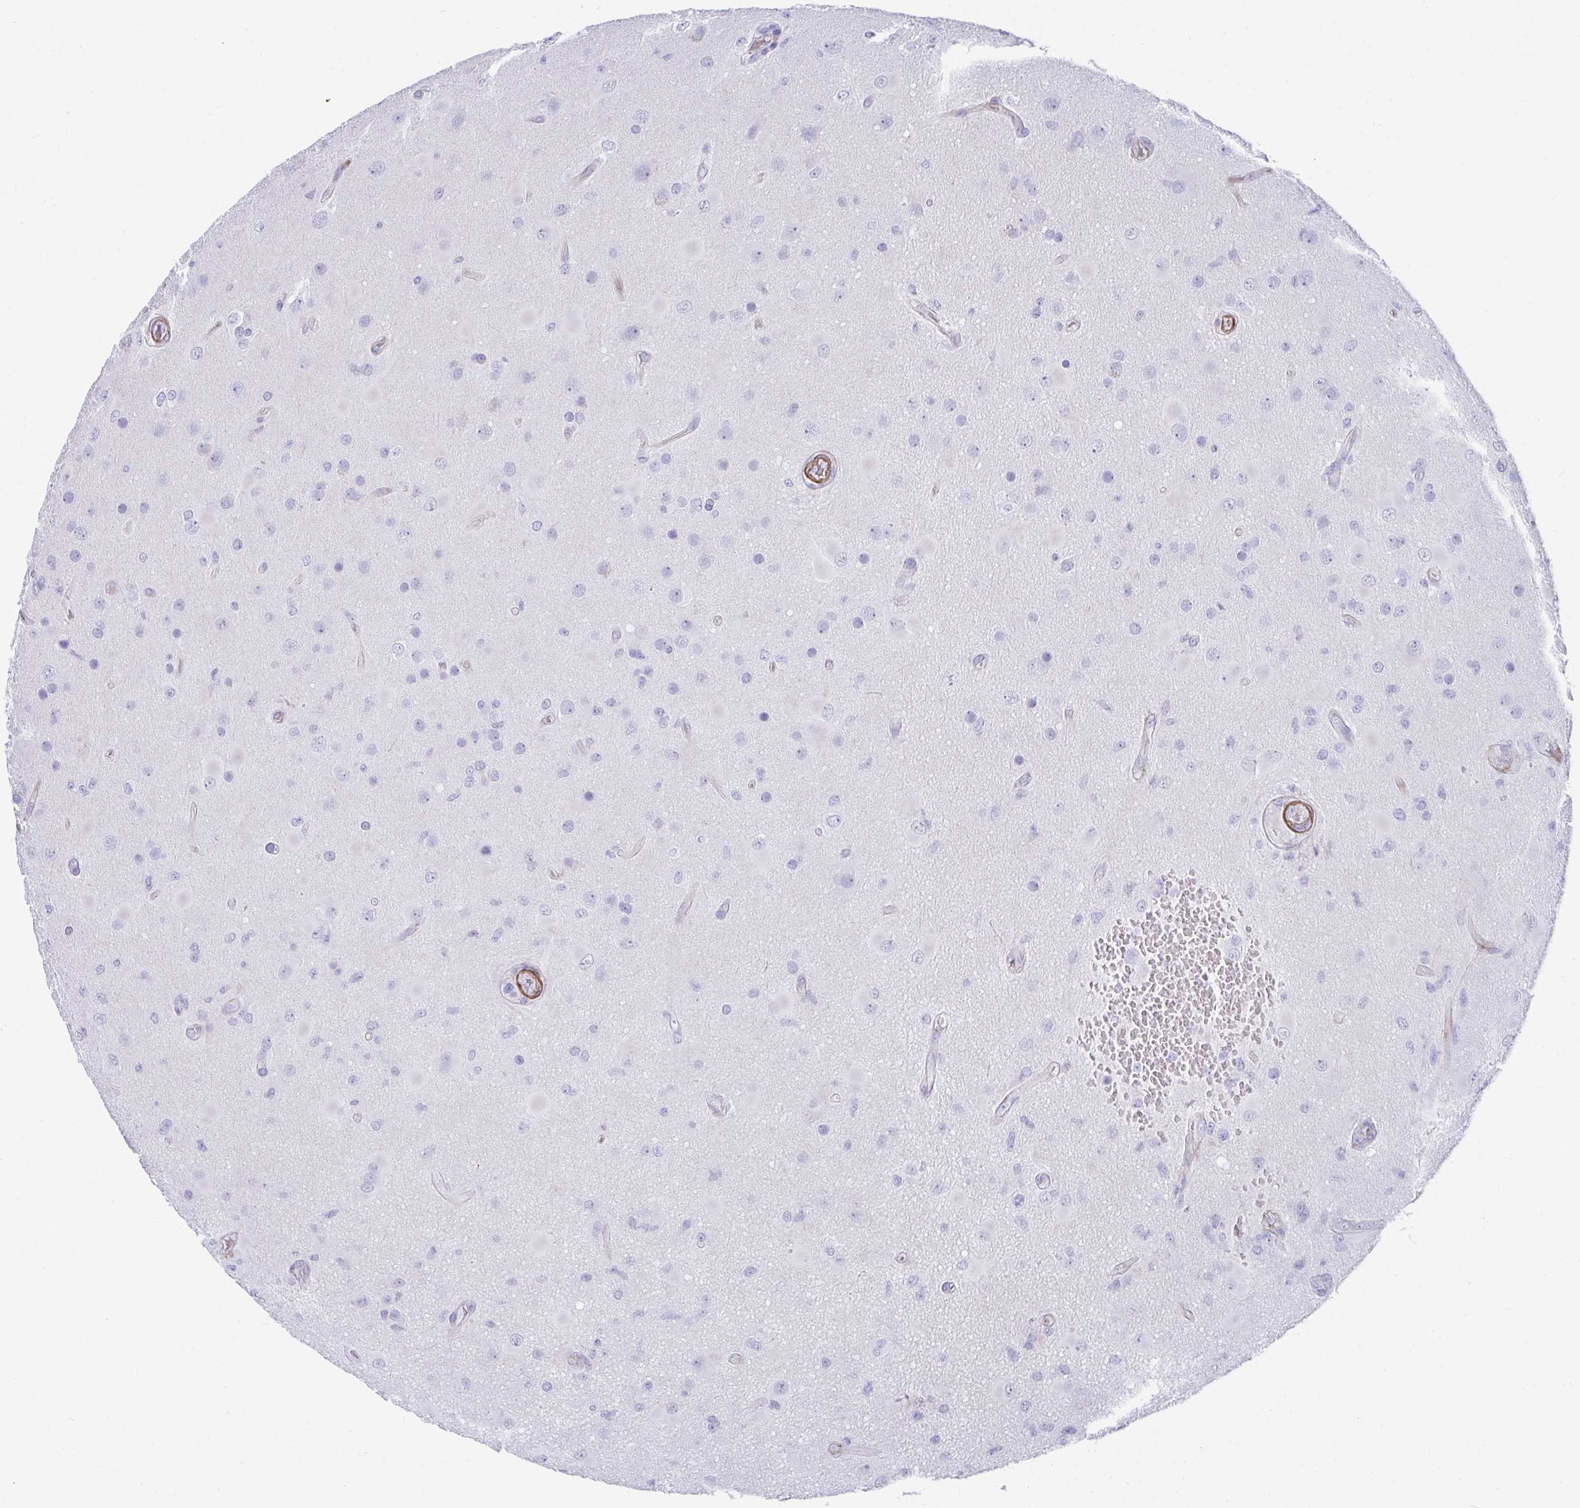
{"staining": {"intensity": "negative", "quantity": "none", "location": "none"}, "tissue": "glioma", "cell_type": "Tumor cells", "image_type": "cancer", "snomed": [{"axis": "morphology", "description": "Glioma, malignant, High grade"}, {"axis": "topography", "description": "Brain"}], "caption": "Immunohistochemical staining of glioma exhibits no significant expression in tumor cells.", "gene": "CSTB", "patient": {"sex": "male", "age": 53}}